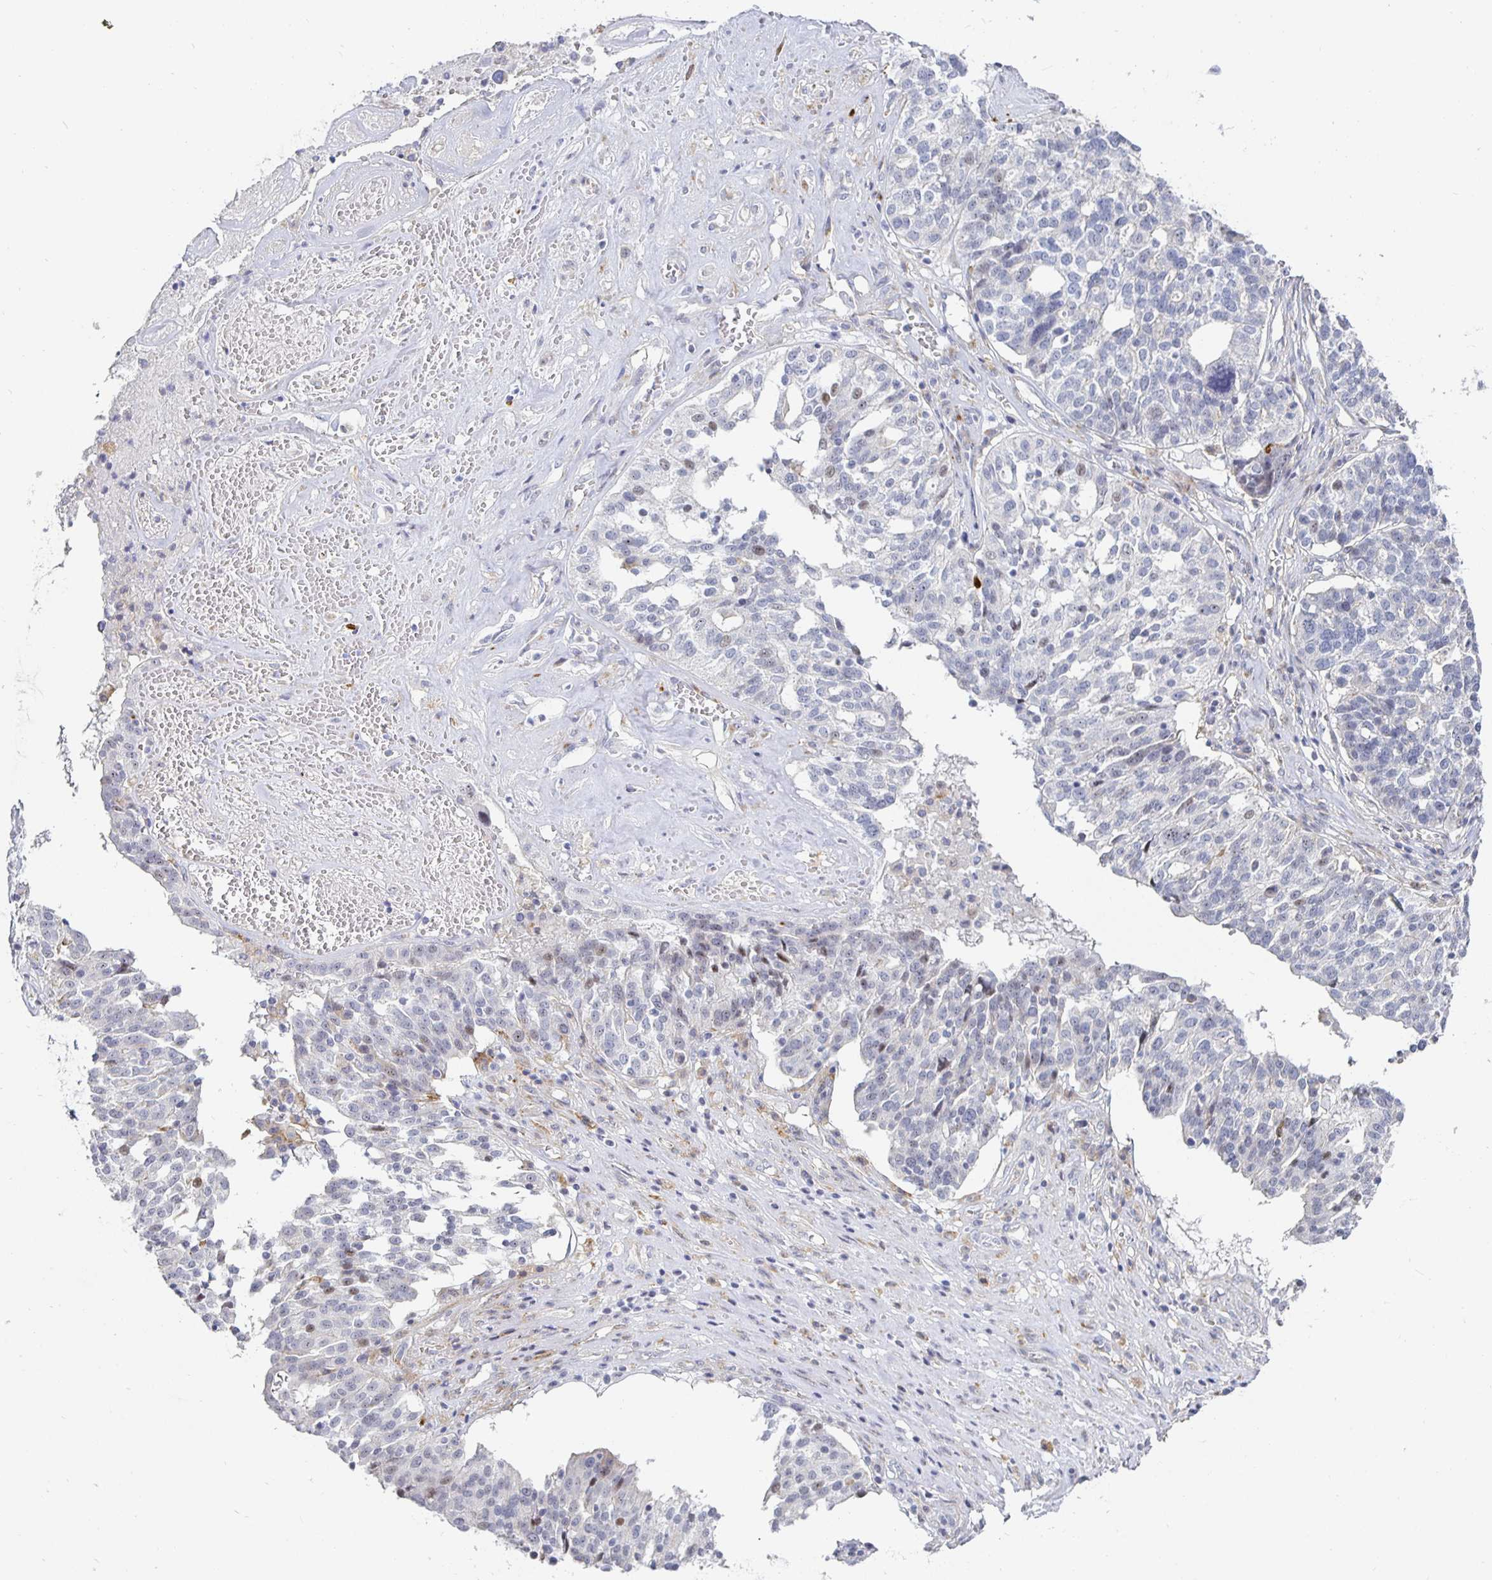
{"staining": {"intensity": "weak", "quantity": "<25%", "location": "nuclear"}, "tissue": "ovarian cancer", "cell_type": "Tumor cells", "image_type": "cancer", "snomed": [{"axis": "morphology", "description": "Cystadenocarcinoma, serous, NOS"}, {"axis": "topography", "description": "Ovary"}], "caption": "Immunohistochemistry micrograph of human ovarian serous cystadenocarcinoma stained for a protein (brown), which reveals no expression in tumor cells. The staining is performed using DAB brown chromogen with nuclei counter-stained in using hematoxylin.", "gene": "S100G", "patient": {"sex": "female", "age": 59}}